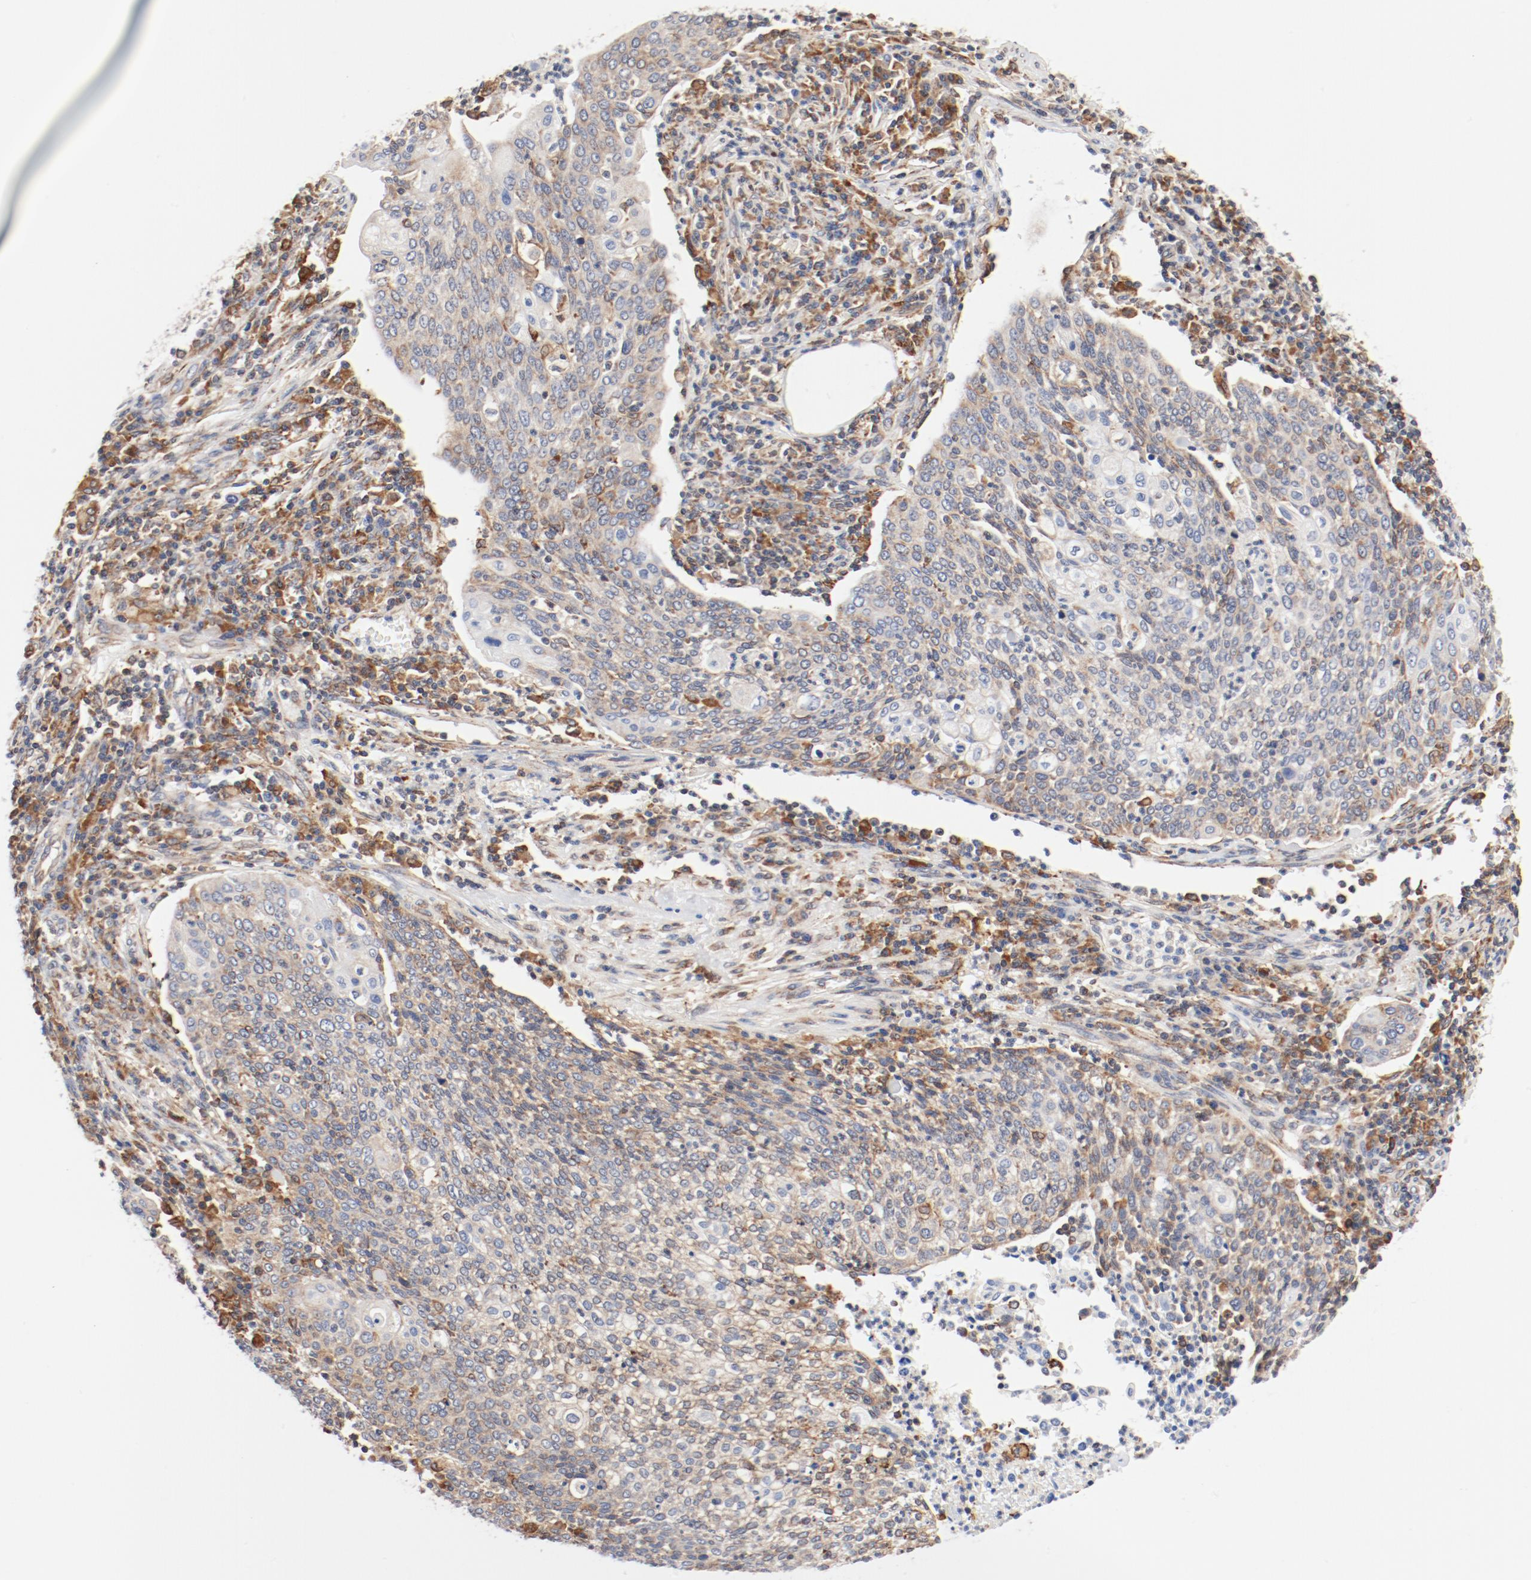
{"staining": {"intensity": "moderate", "quantity": ">75%", "location": "cytoplasmic/membranous"}, "tissue": "cervical cancer", "cell_type": "Tumor cells", "image_type": "cancer", "snomed": [{"axis": "morphology", "description": "Squamous cell carcinoma, NOS"}, {"axis": "topography", "description": "Cervix"}], "caption": "Immunohistochemical staining of human cervical cancer (squamous cell carcinoma) exhibits medium levels of moderate cytoplasmic/membranous expression in approximately >75% of tumor cells. Nuclei are stained in blue.", "gene": "PDPK1", "patient": {"sex": "female", "age": 40}}